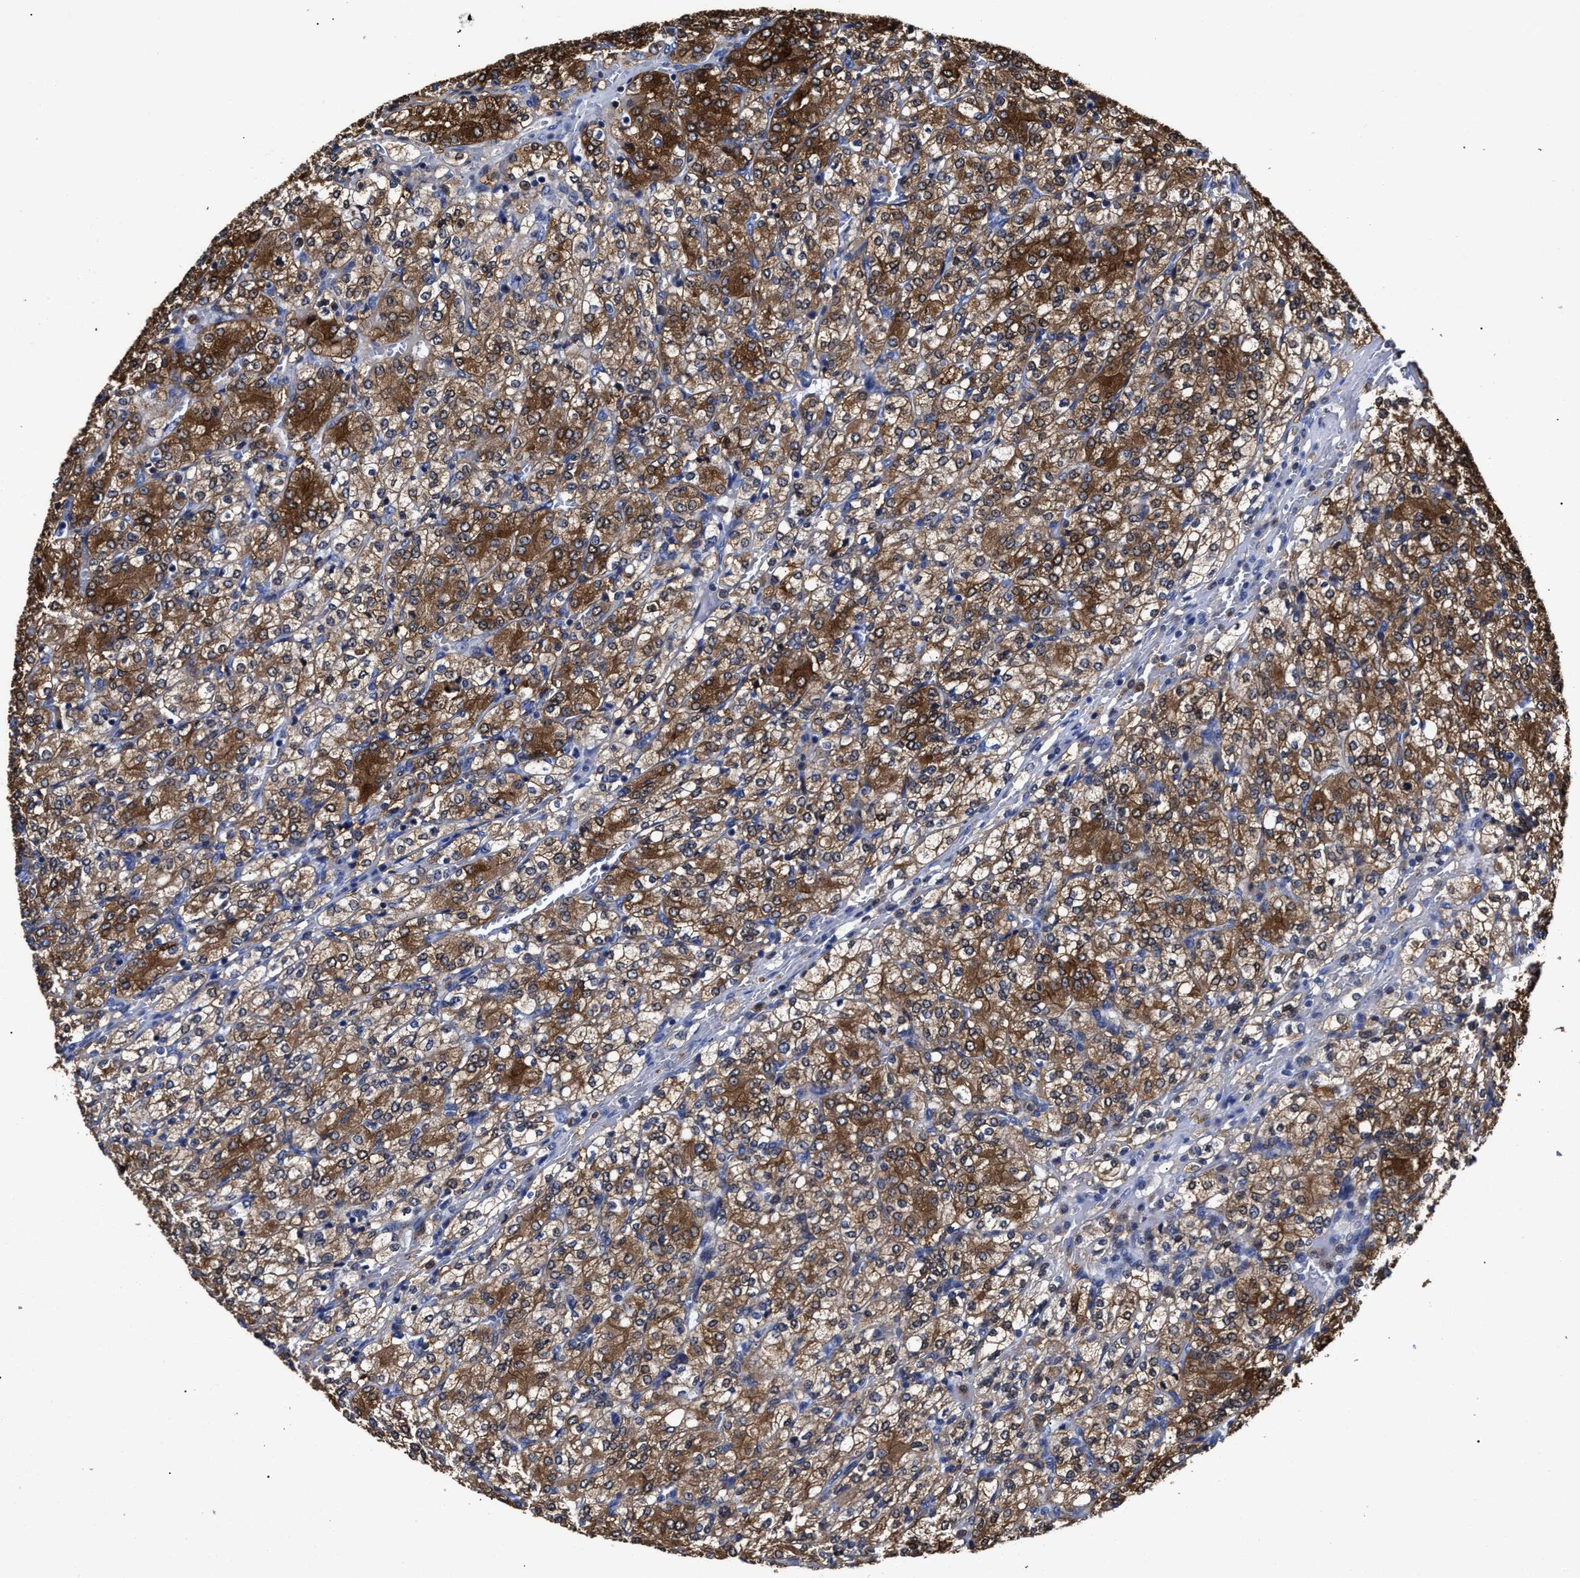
{"staining": {"intensity": "strong", "quantity": ">75%", "location": "cytoplasmic/membranous"}, "tissue": "renal cancer", "cell_type": "Tumor cells", "image_type": "cancer", "snomed": [{"axis": "morphology", "description": "Adenocarcinoma, NOS"}, {"axis": "topography", "description": "Kidney"}], "caption": "DAB immunohistochemical staining of renal cancer shows strong cytoplasmic/membranous protein staining in about >75% of tumor cells. (DAB IHC, brown staining for protein, blue staining for nuclei).", "gene": "PRPF4B", "patient": {"sex": "male", "age": 77}}